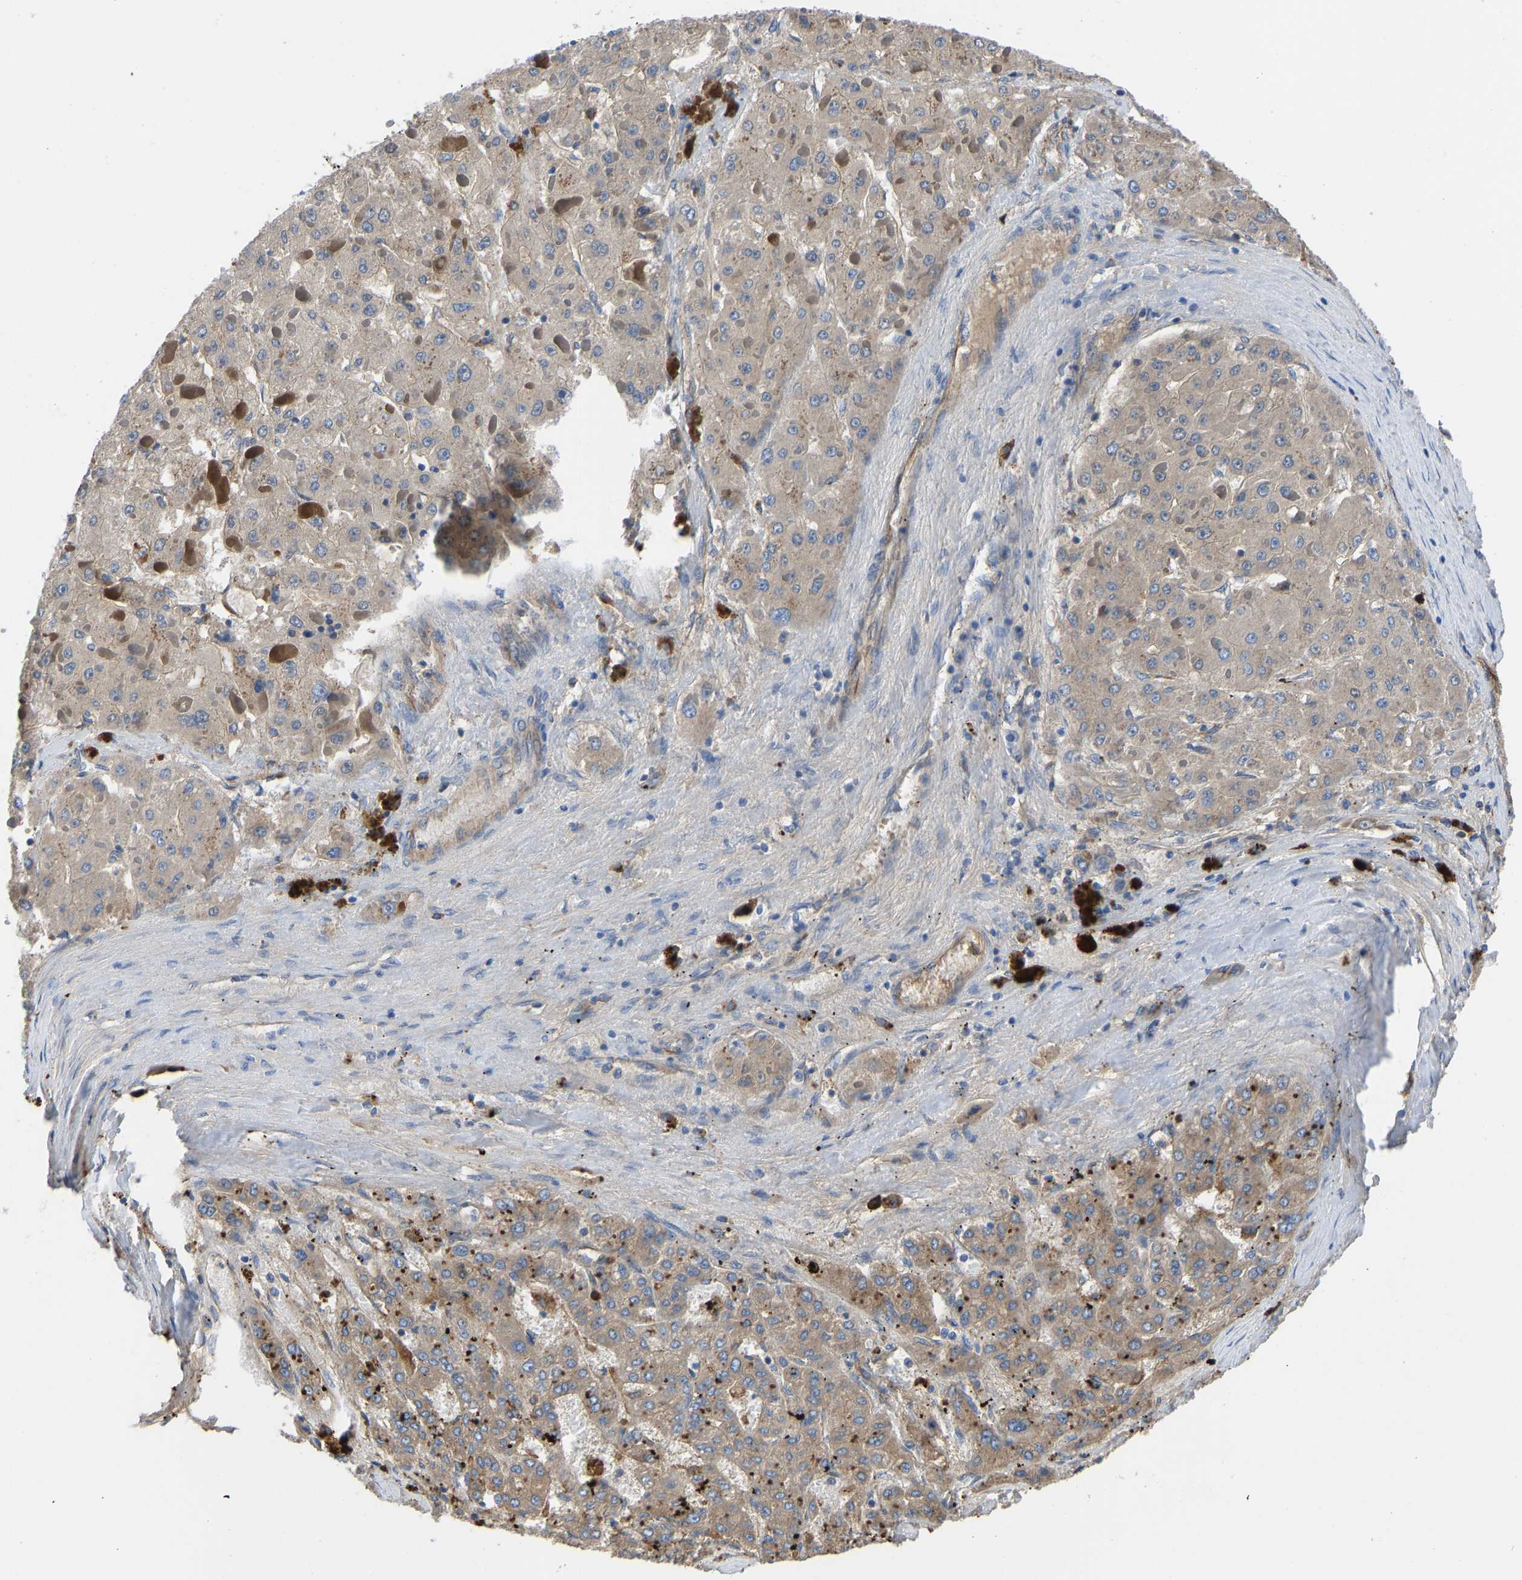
{"staining": {"intensity": "moderate", "quantity": ">75%", "location": "cytoplasmic/membranous"}, "tissue": "liver cancer", "cell_type": "Tumor cells", "image_type": "cancer", "snomed": [{"axis": "morphology", "description": "Carcinoma, Hepatocellular, NOS"}, {"axis": "topography", "description": "Liver"}], "caption": "Moderate cytoplasmic/membranous expression is appreciated in about >75% of tumor cells in liver cancer.", "gene": "HSPG2", "patient": {"sex": "female", "age": 73}}